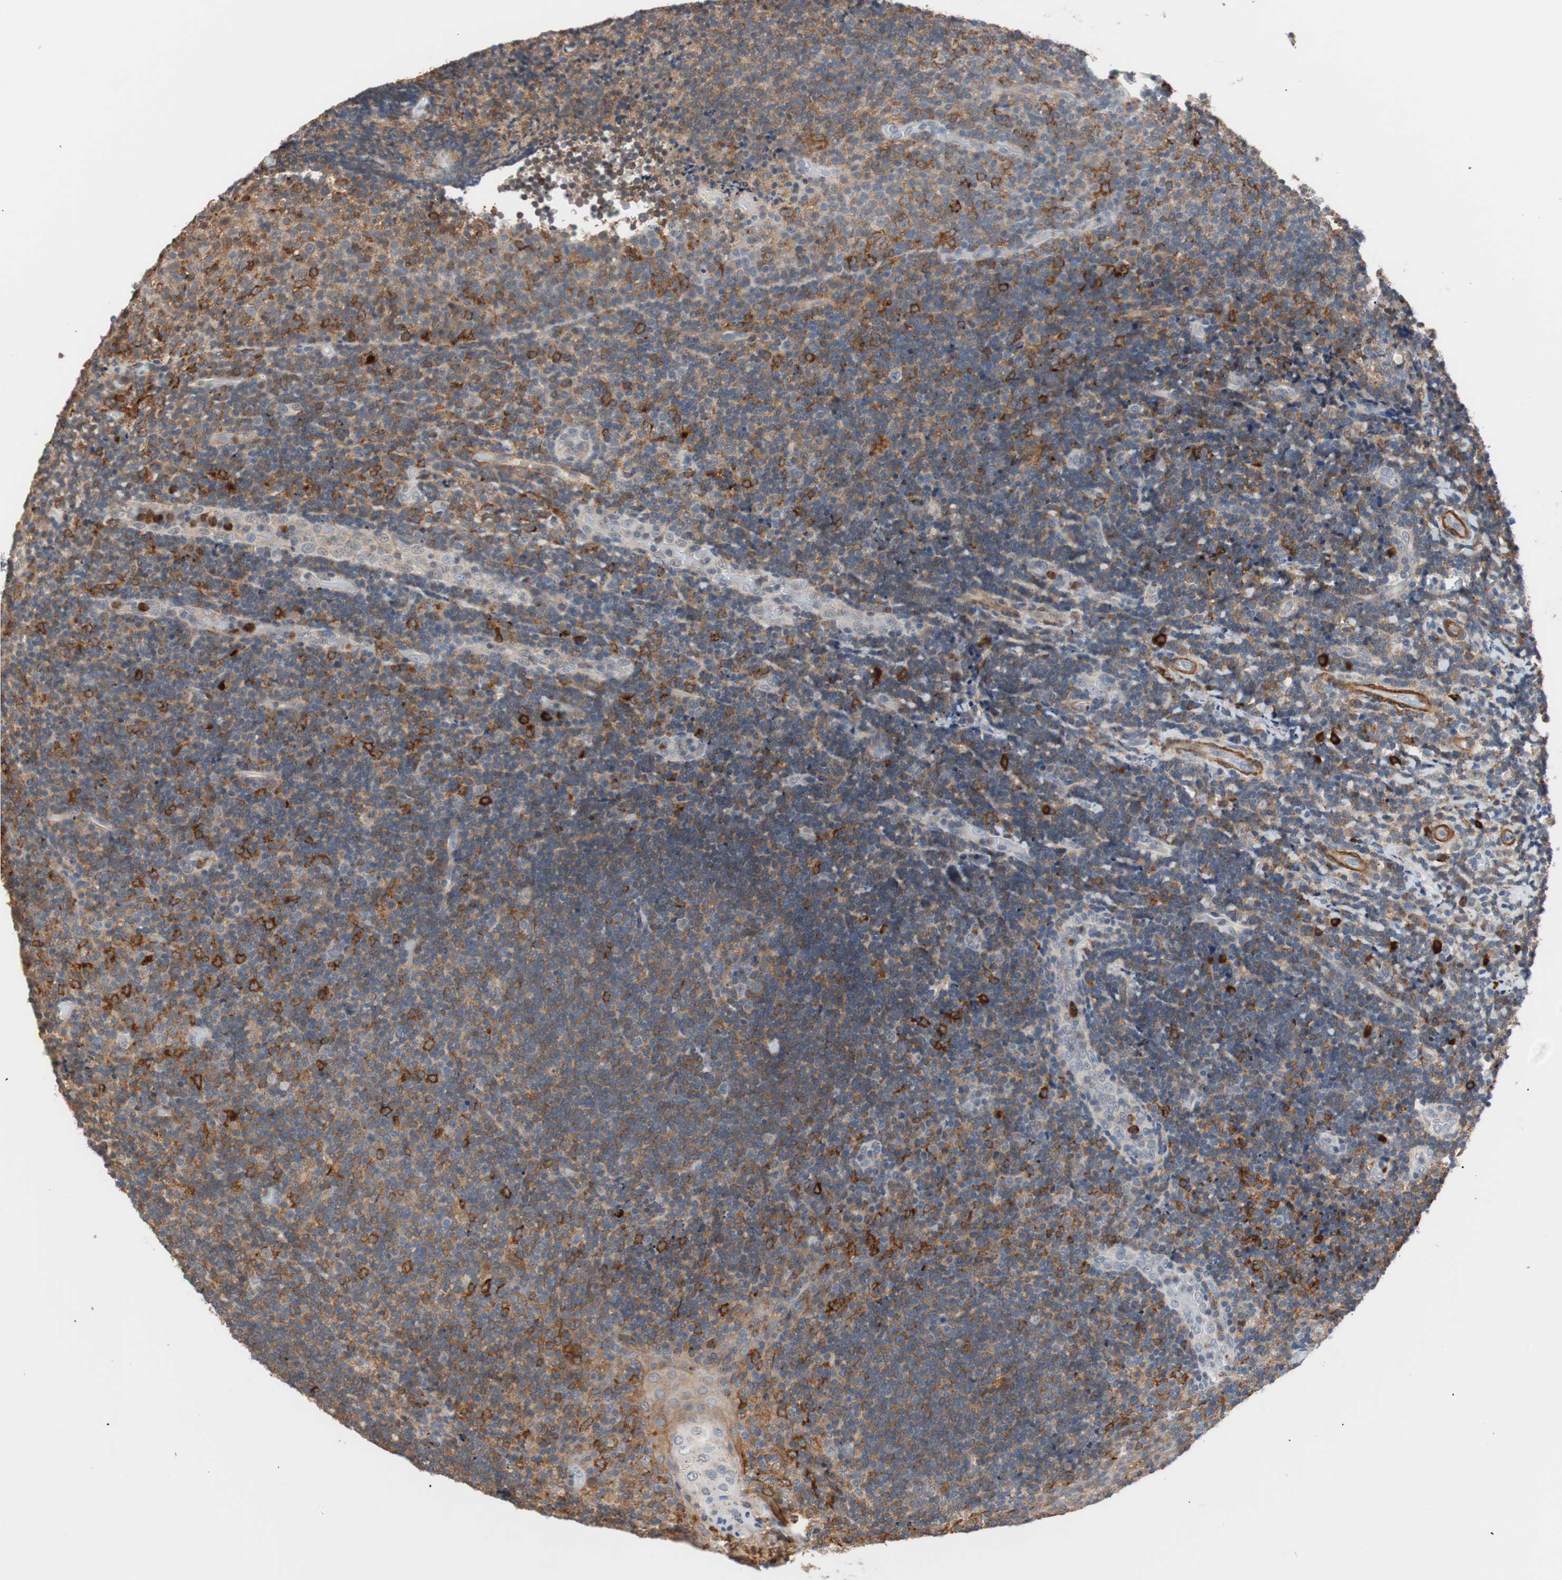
{"staining": {"intensity": "moderate", "quantity": "25%-75%", "location": "cytoplasmic/membranous"}, "tissue": "lymphoma", "cell_type": "Tumor cells", "image_type": "cancer", "snomed": [{"axis": "morphology", "description": "Malignant lymphoma, non-Hodgkin's type, High grade"}, {"axis": "topography", "description": "Tonsil"}], "caption": "Immunohistochemical staining of malignant lymphoma, non-Hodgkin's type (high-grade) exhibits moderate cytoplasmic/membranous protein expression in about 25%-75% of tumor cells.", "gene": "LITAF", "patient": {"sex": "female", "age": 36}}